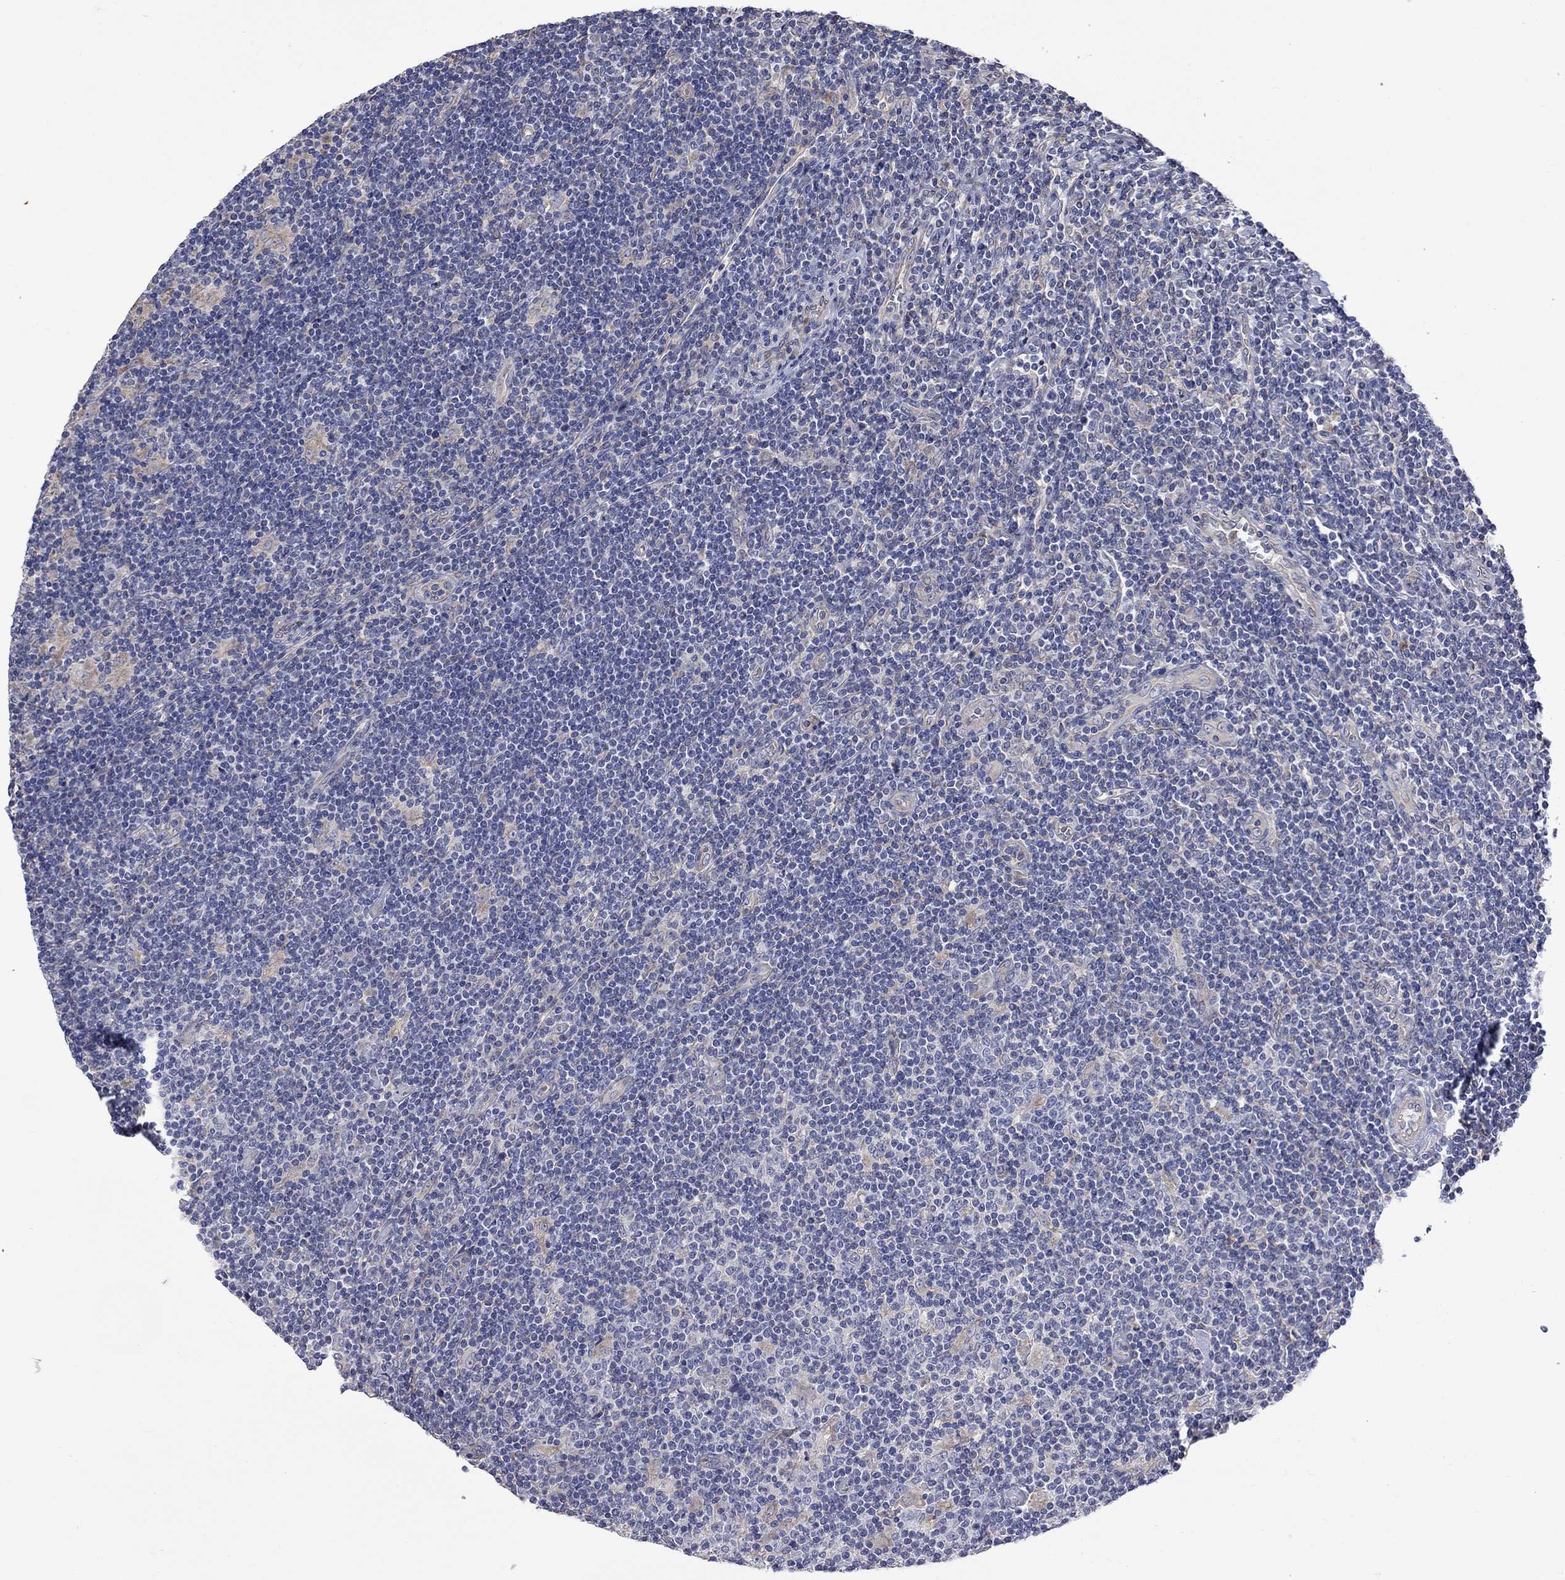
{"staining": {"intensity": "weak", "quantity": ">75%", "location": "cytoplasmic/membranous"}, "tissue": "lymphoma", "cell_type": "Tumor cells", "image_type": "cancer", "snomed": [{"axis": "morphology", "description": "Hodgkin's disease, NOS"}, {"axis": "topography", "description": "Lymph node"}], "caption": "IHC of lymphoma reveals low levels of weak cytoplasmic/membranous staining in approximately >75% of tumor cells. Nuclei are stained in blue.", "gene": "CAMKK2", "patient": {"sex": "male", "age": 40}}